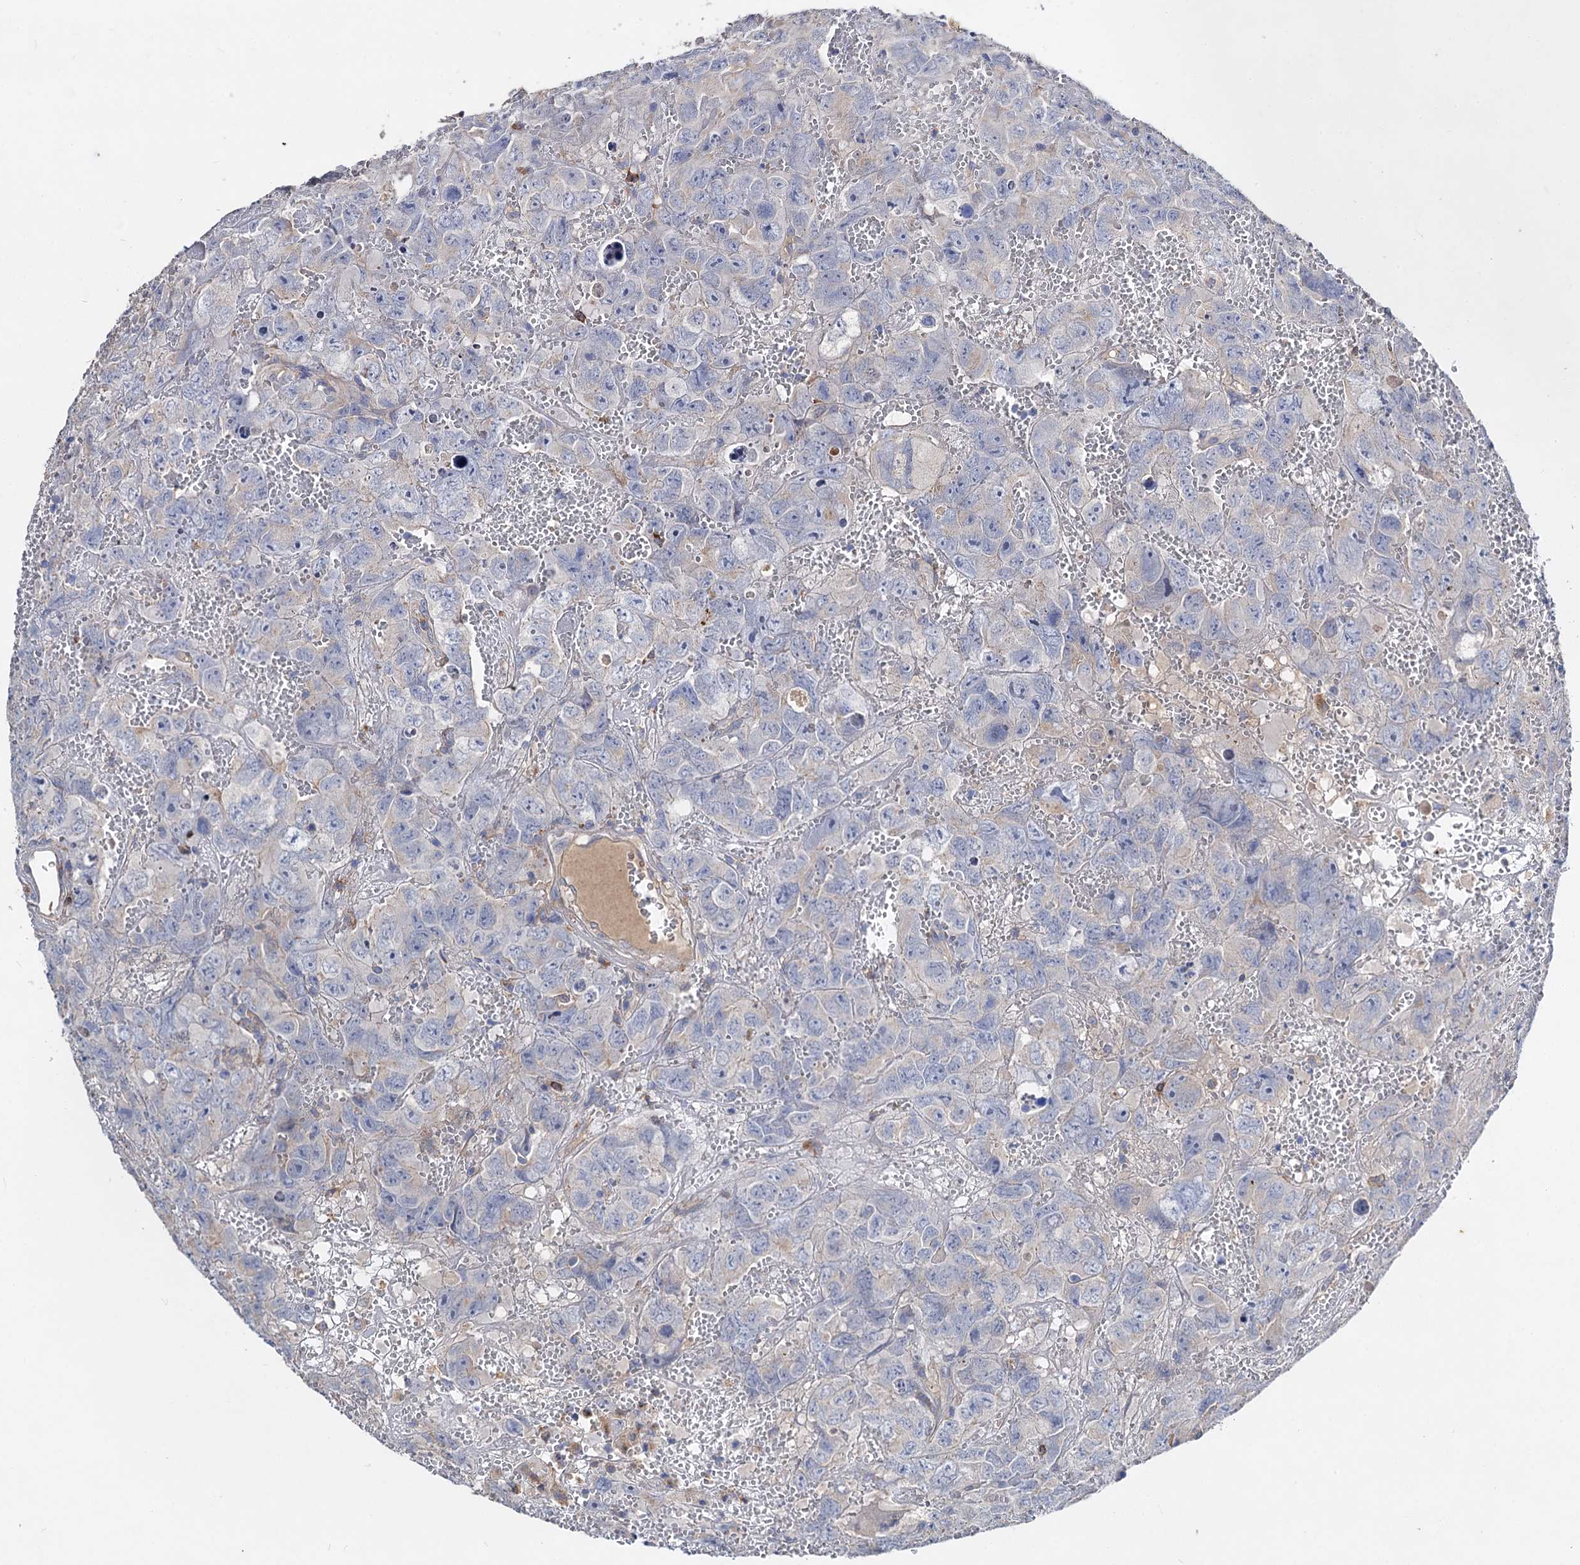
{"staining": {"intensity": "negative", "quantity": "none", "location": "none"}, "tissue": "testis cancer", "cell_type": "Tumor cells", "image_type": "cancer", "snomed": [{"axis": "morphology", "description": "Carcinoma, Embryonal, NOS"}, {"axis": "topography", "description": "Testis"}], "caption": "IHC of testis embryonal carcinoma displays no positivity in tumor cells.", "gene": "HVCN1", "patient": {"sex": "male", "age": 45}}